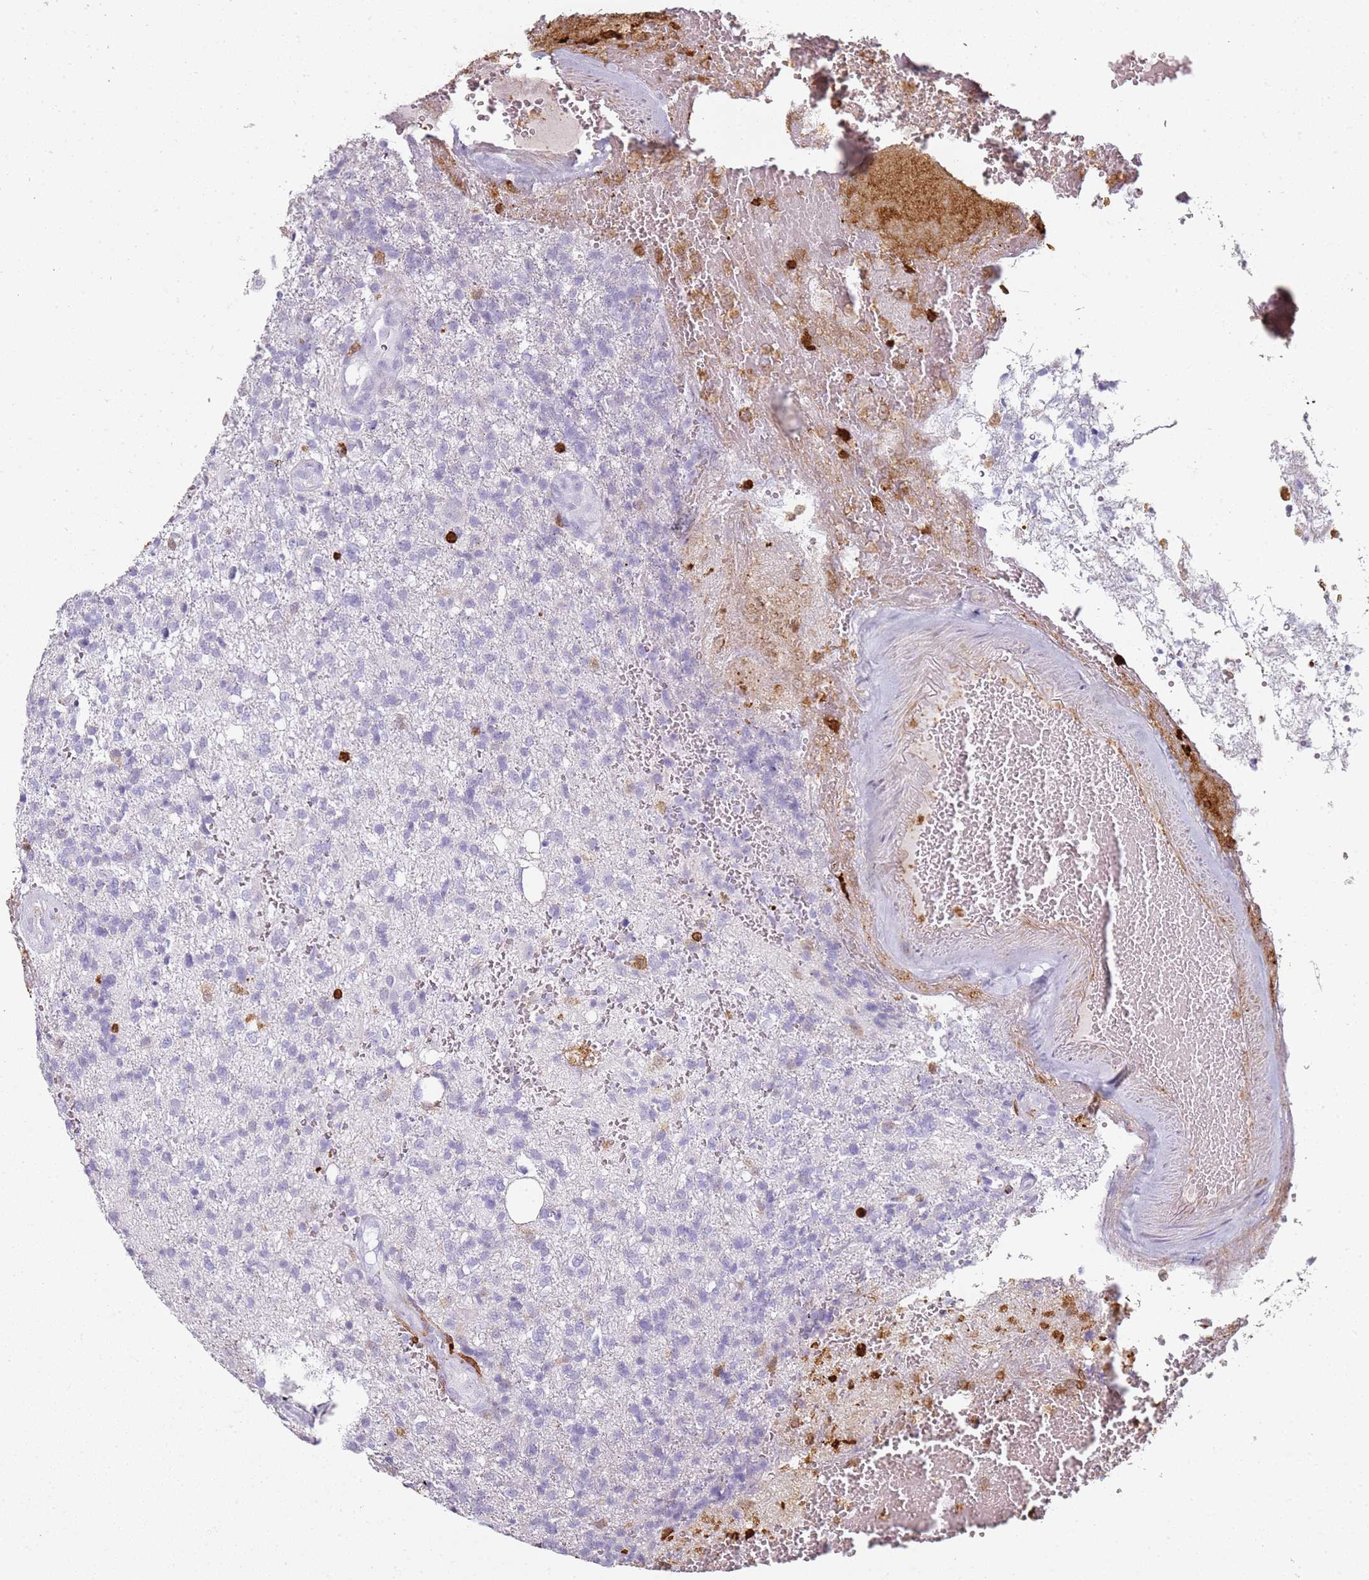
{"staining": {"intensity": "negative", "quantity": "none", "location": "none"}, "tissue": "glioma", "cell_type": "Tumor cells", "image_type": "cancer", "snomed": [{"axis": "morphology", "description": "Glioma, malignant, High grade"}, {"axis": "topography", "description": "Brain"}], "caption": "This is an immunohistochemistry photomicrograph of glioma. There is no expression in tumor cells.", "gene": "S100A4", "patient": {"sex": "male", "age": 56}}